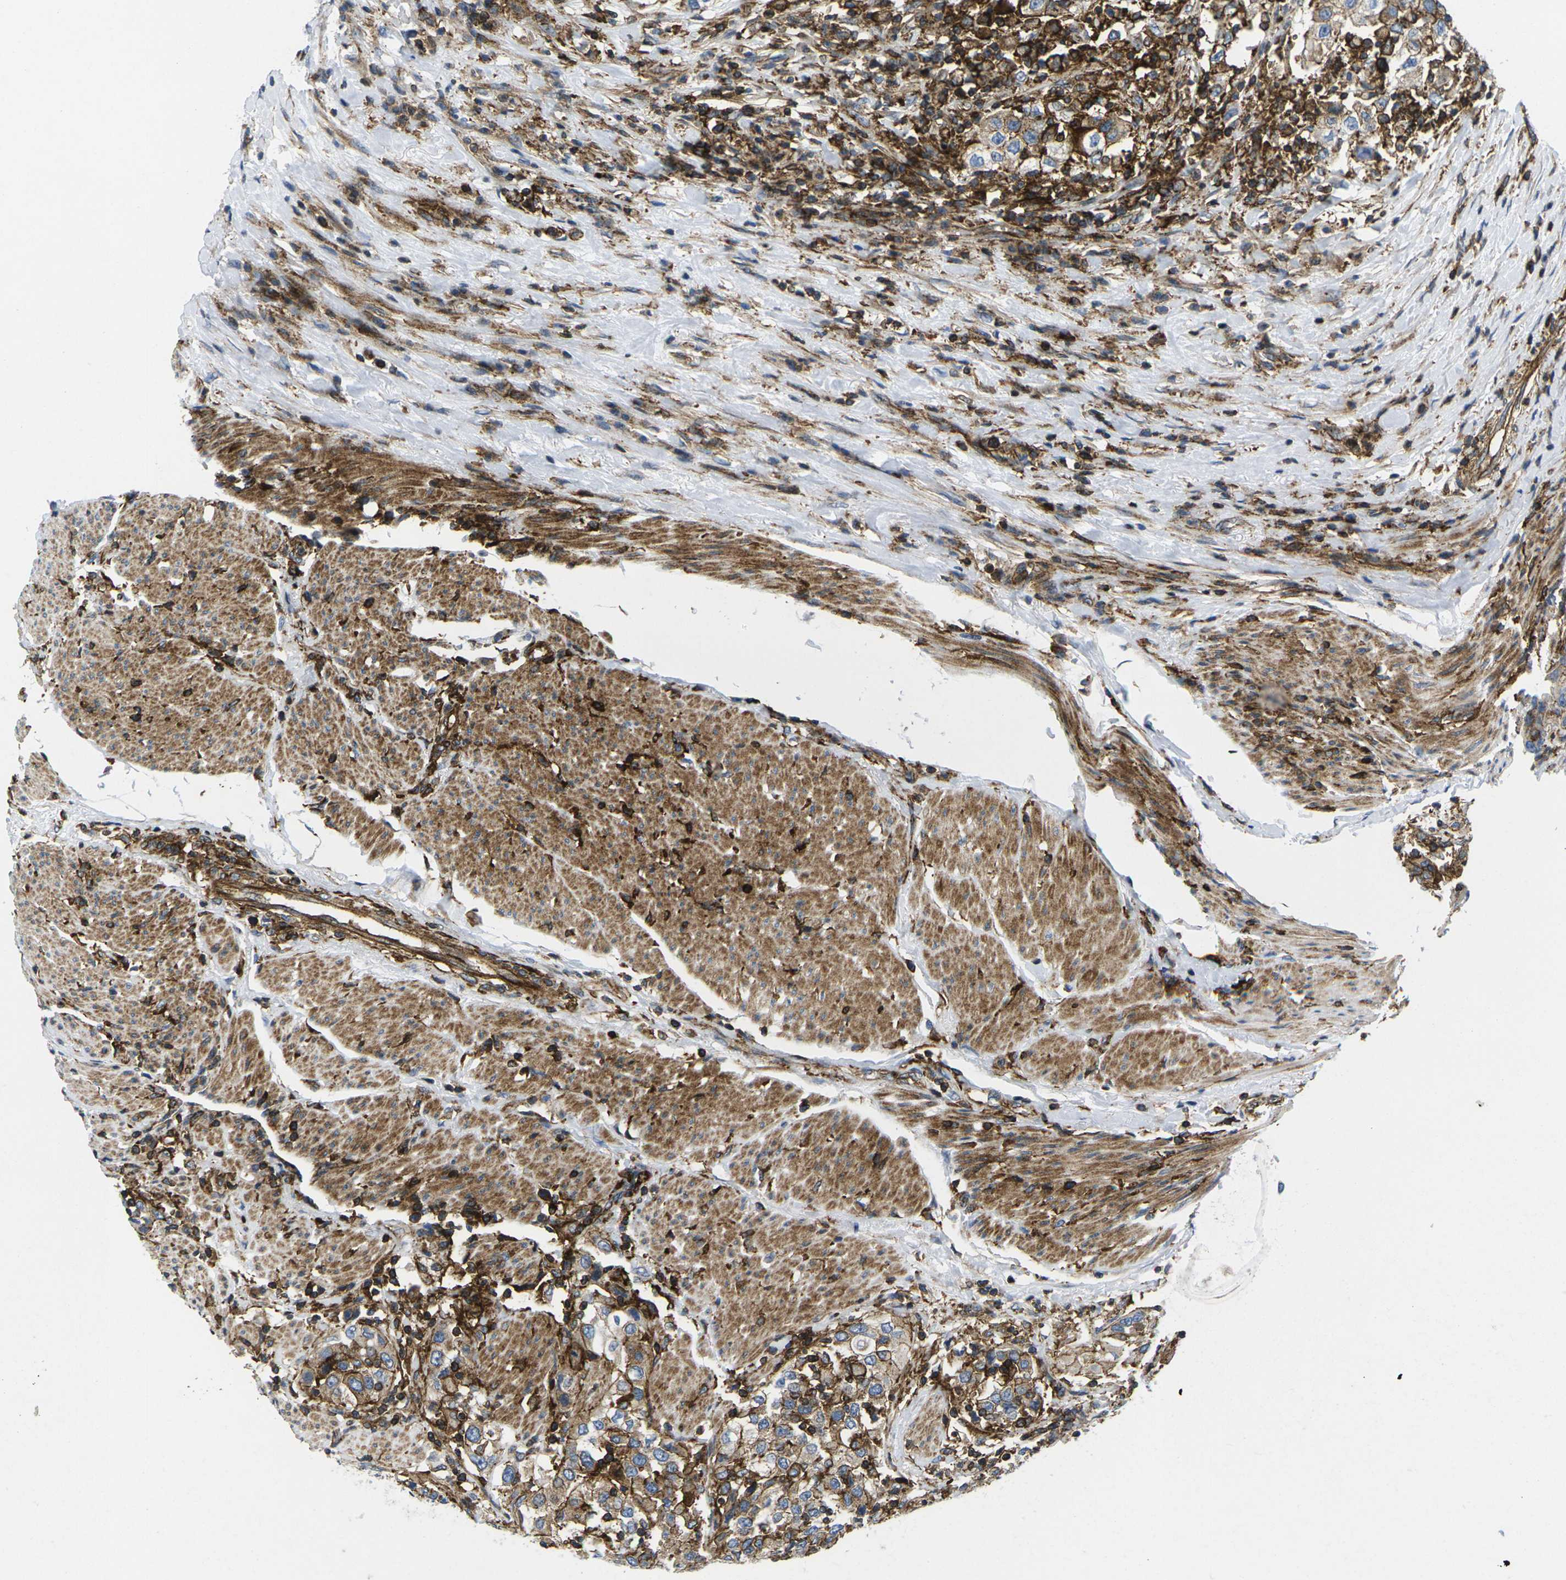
{"staining": {"intensity": "strong", "quantity": ">75%", "location": "cytoplasmic/membranous"}, "tissue": "urothelial cancer", "cell_type": "Tumor cells", "image_type": "cancer", "snomed": [{"axis": "morphology", "description": "Urothelial carcinoma, High grade"}, {"axis": "topography", "description": "Urinary bladder"}], "caption": "Urothelial cancer stained for a protein (brown) demonstrates strong cytoplasmic/membranous positive positivity in approximately >75% of tumor cells.", "gene": "IQGAP1", "patient": {"sex": "female", "age": 80}}